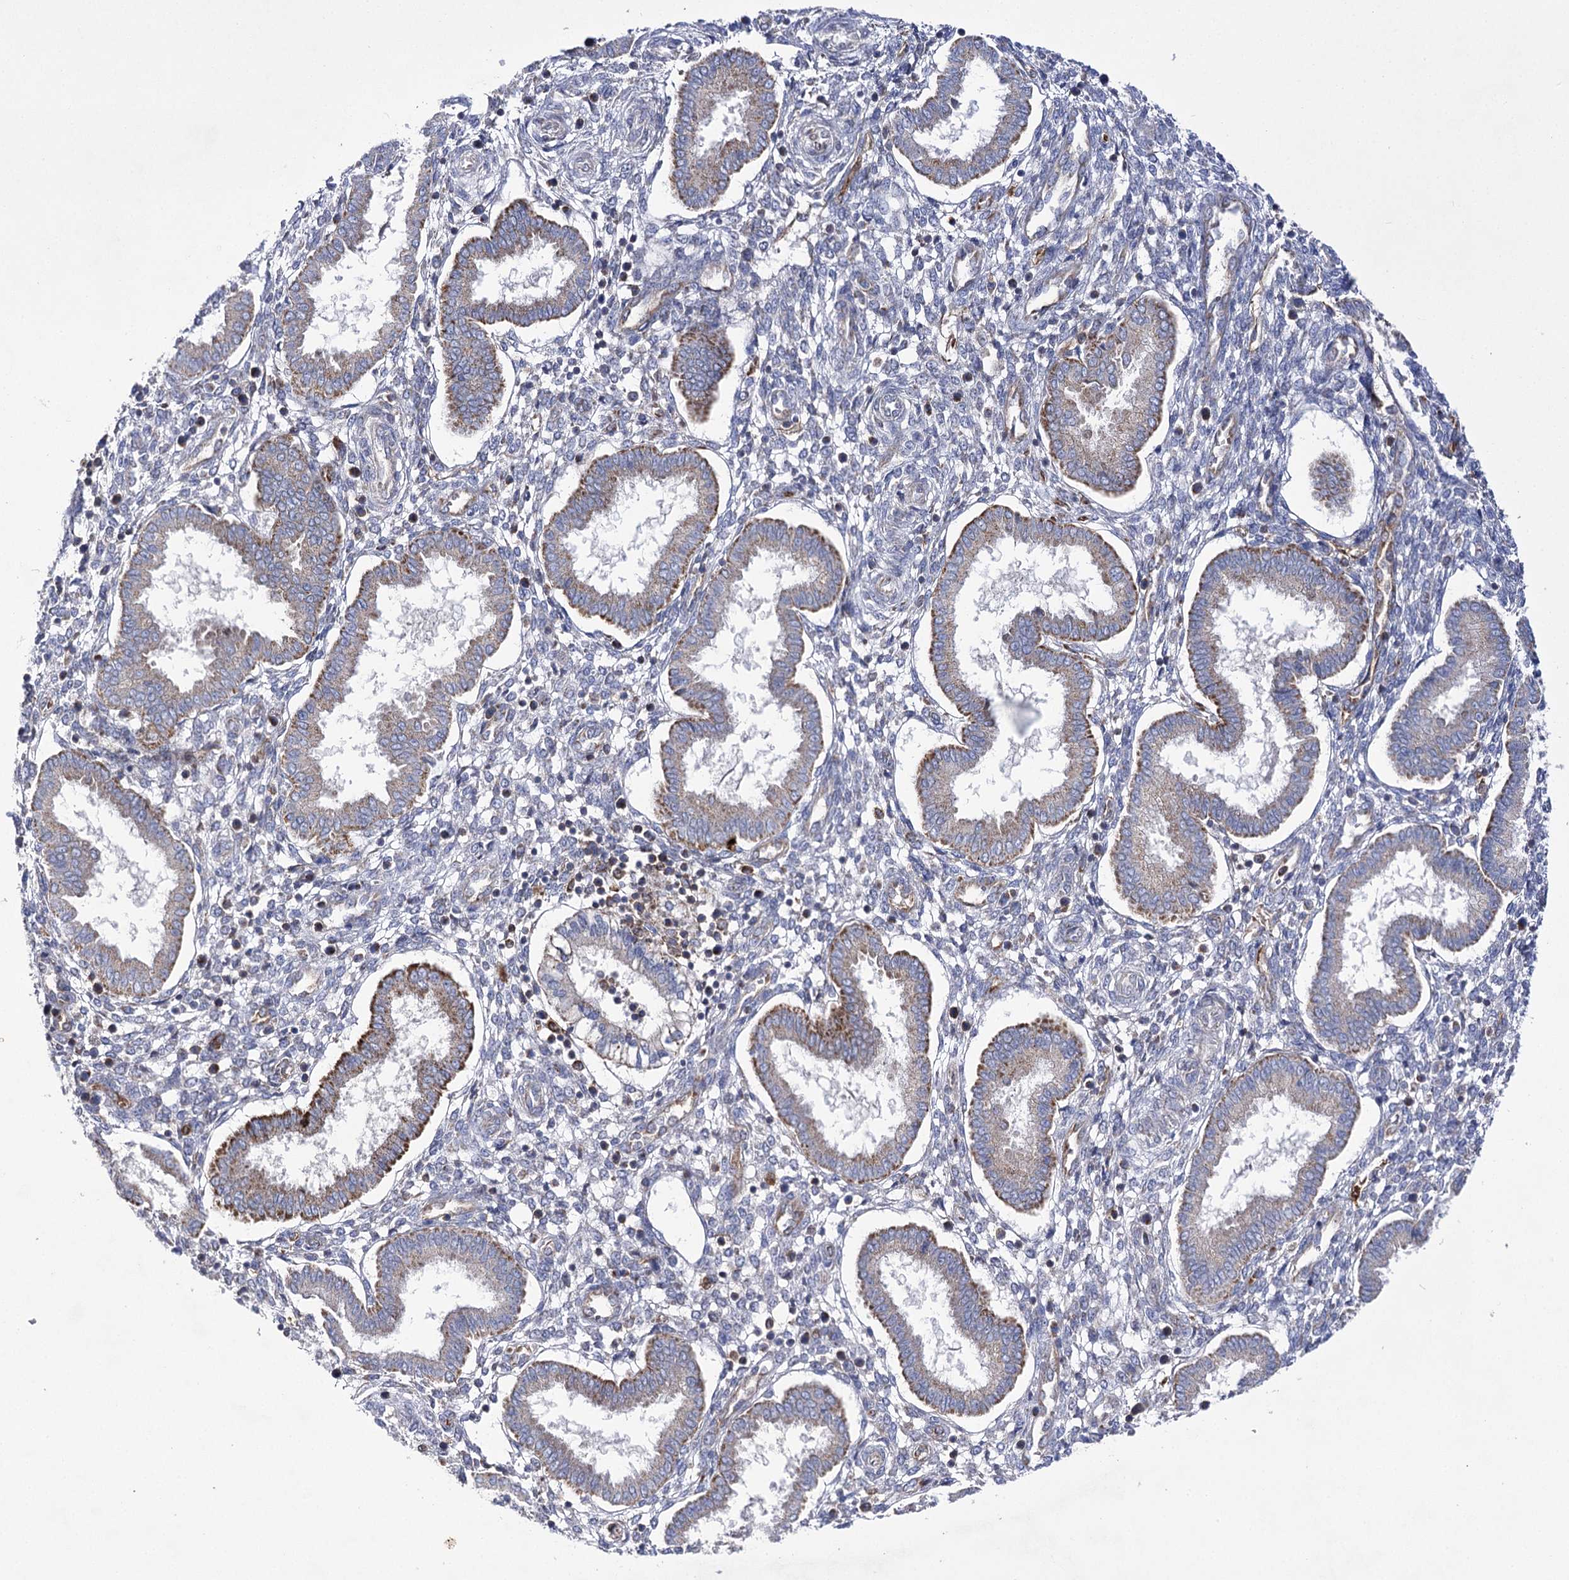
{"staining": {"intensity": "negative", "quantity": "none", "location": "none"}, "tissue": "endometrium", "cell_type": "Cells in endometrial stroma", "image_type": "normal", "snomed": [{"axis": "morphology", "description": "Normal tissue, NOS"}, {"axis": "topography", "description": "Endometrium"}], "caption": "This is a micrograph of immunohistochemistry (IHC) staining of unremarkable endometrium, which shows no positivity in cells in endometrial stroma.", "gene": "COX15", "patient": {"sex": "female", "age": 24}}